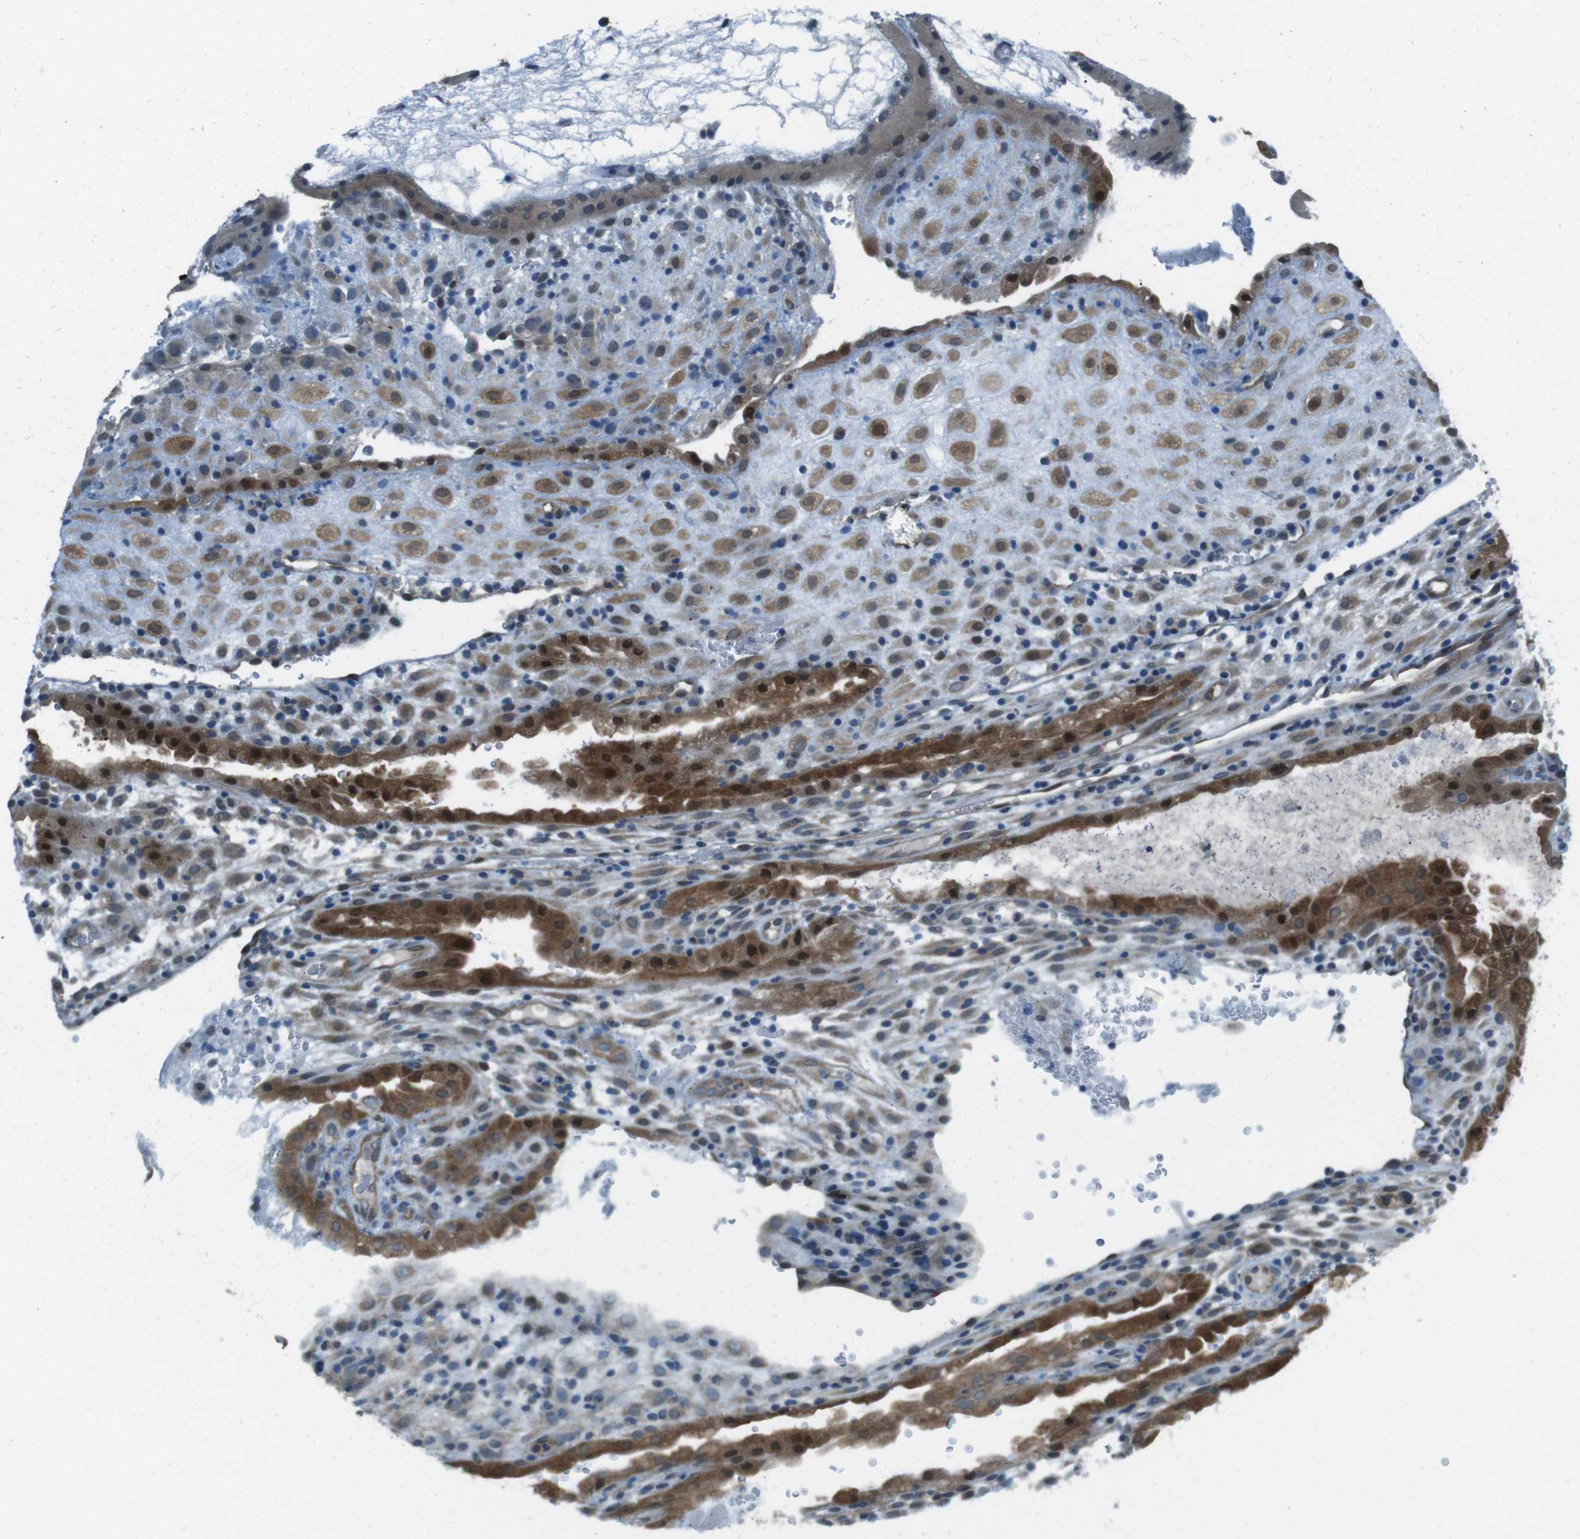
{"staining": {"intensity": "moderate", "quantity": "25%-75%", "location": "cytoplasmic/membranous"}, "tissue": "placenta", "cell_type": "Decidual cells", "image_type": "normal", "snomed": [{"axis": "morphology", "description": "Normal tissue, NOS"}, {"axis": "topography", "description": "Placenta"}], "caption": "An IHC photomicrograph of normal tissue is shown. Protein staining in brown labels moderate cytoplasmic/membranous positivity in placenta within decidual cells. The staining was performed using DAB to visualize the protein expression in brown, while the nuclei were stained in blue with hematoxylin (Magnification: 20x).", "gene": "MFAP3", "patient": {"sex": "female", "age": 19}}